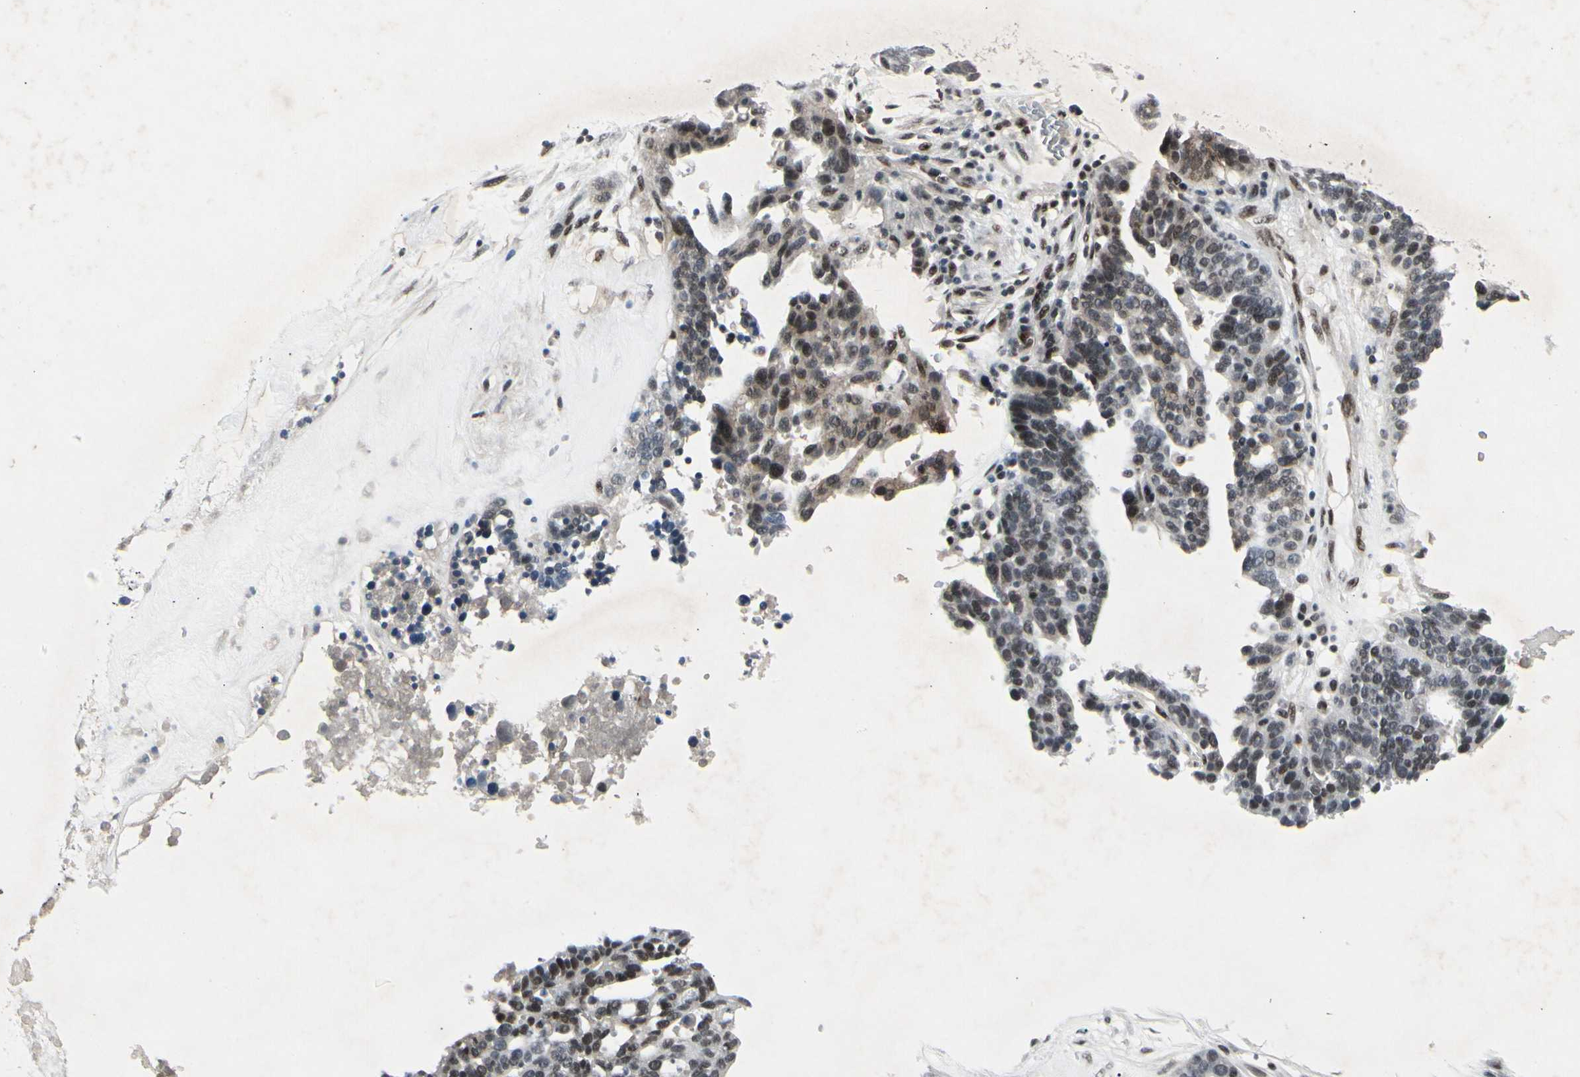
{"staining": {"intensity": "moderate", "quantity": "25%-75%", "location": "nuclear"}, "tissue": "ovarian cancer", "cell_type": "Tumor cells", "image_type": "cancer", "snomed": [{"axis": "morphology", "description": "Cystadenocarcinoma, serous, NOS"}, {"axis": "topography", "description": "Ovary"}], "caption": "Human serous cystadenocarcinoma (ovarian) stained with a brown dye displays moderate nuclear positive expression in about 25%-75% of tumor cells.", "gene": "FOXJ2", "patient": {"sex": "female", "age": 59}}